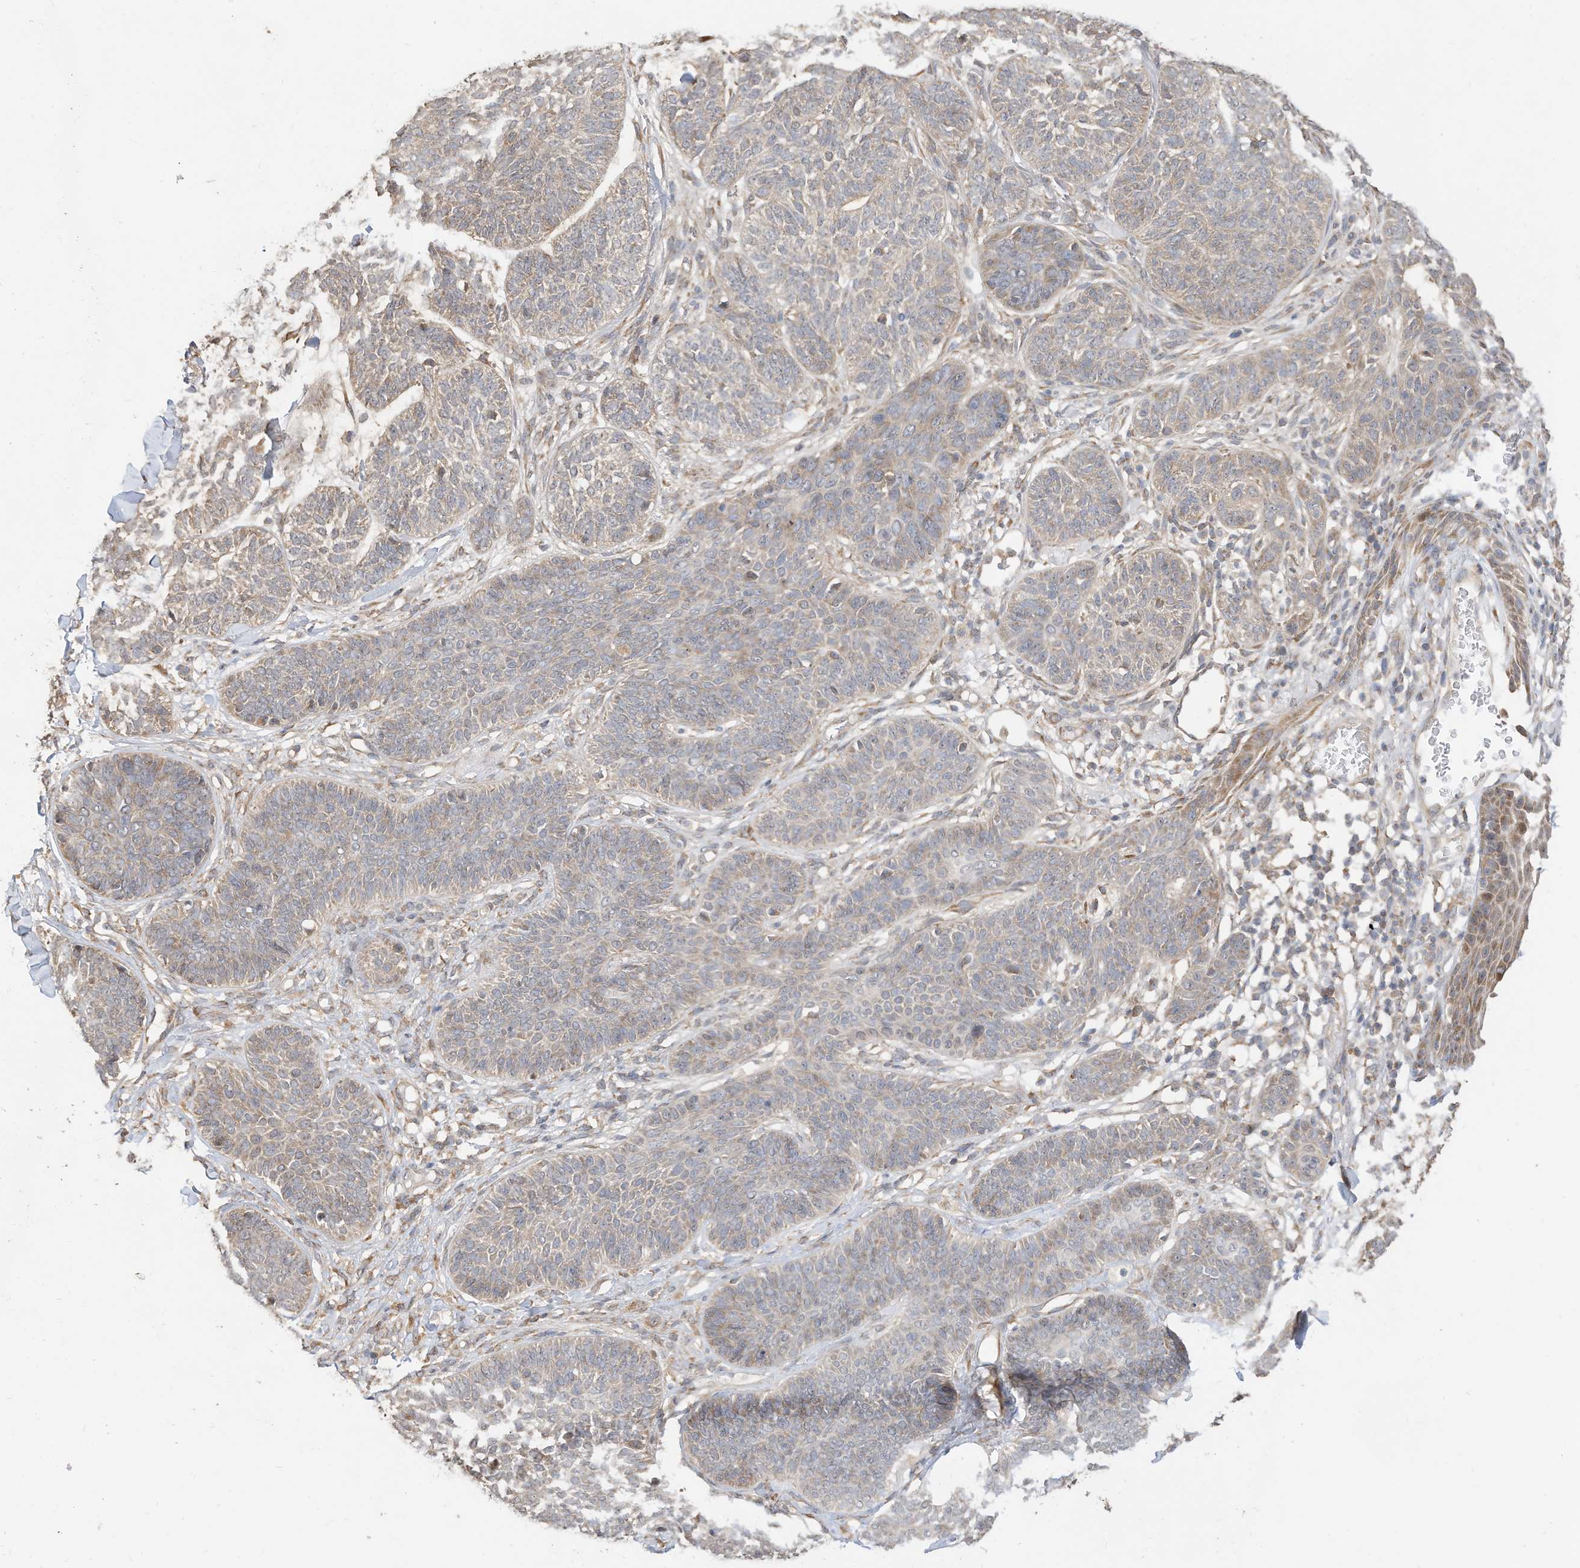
{"staining": {"intensity": "weak", "quantity": "25%-75%", "location": "cytoplasmic/membranous"}, "tissue": "skin cancer", "cell_type": "Tumor cells", "image_type": "cancer", "snomed": [{"axis": "morphology", "description": "Basal cell carcinoma"}, {"axis": "topography", "description": "Skin"}], "caption": "IHC photomicrograph of skin cancer stained for a protein (brown), which reveals low levels of weak cytoplasmic/membranous positivity in about 25%-75% of tumor cells.", "gene": "CAGE1", "patient": {"sex": "male", "age": 85}}